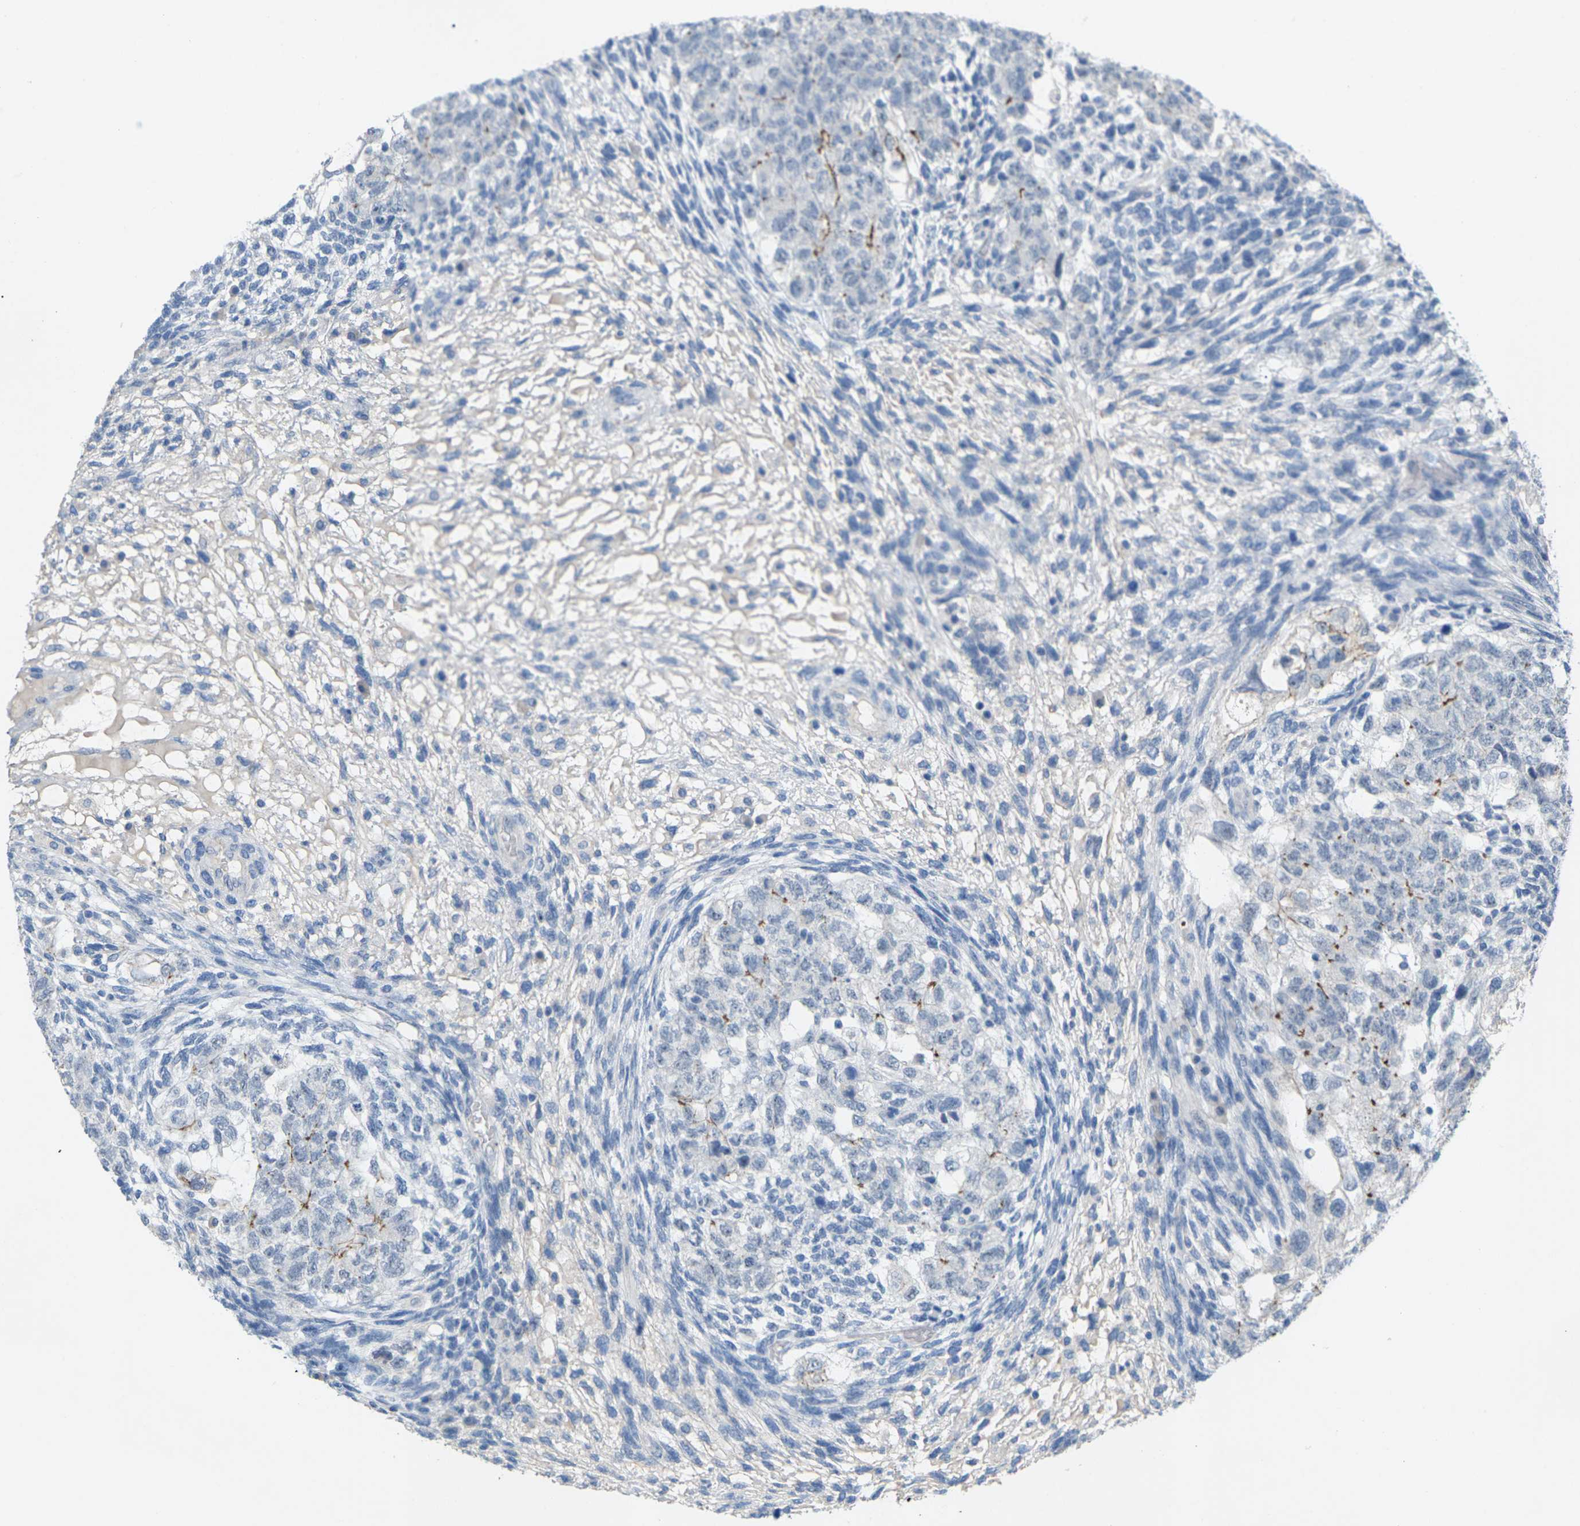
{"staining": {"intensity": "moderate", "quantity": "<25%", "location": "cytoplasmic/membranous"}, "tissue": "testis cancer", "cell_type": "Tumor cells", "image_type": "cancer", "snomed": [{"axis": "morphology", "description": "Normal tissue, NOS"}, {"axis": "morphology", "description": "Carcinoma, Embryonal, NOS"}, {"axis": "topography", "description": "Testis"}], "caption": "Tumor cells exhibit low levels of moderate cytoplasmic/membranous positivity in about <25% of cells in human testis cancer. Immunohistochemistry (ihc) stains the protein in brown and the nuclei are stained blue.", "gene": "CLDN3", "patient": {"sex": "male", "age": 36}}